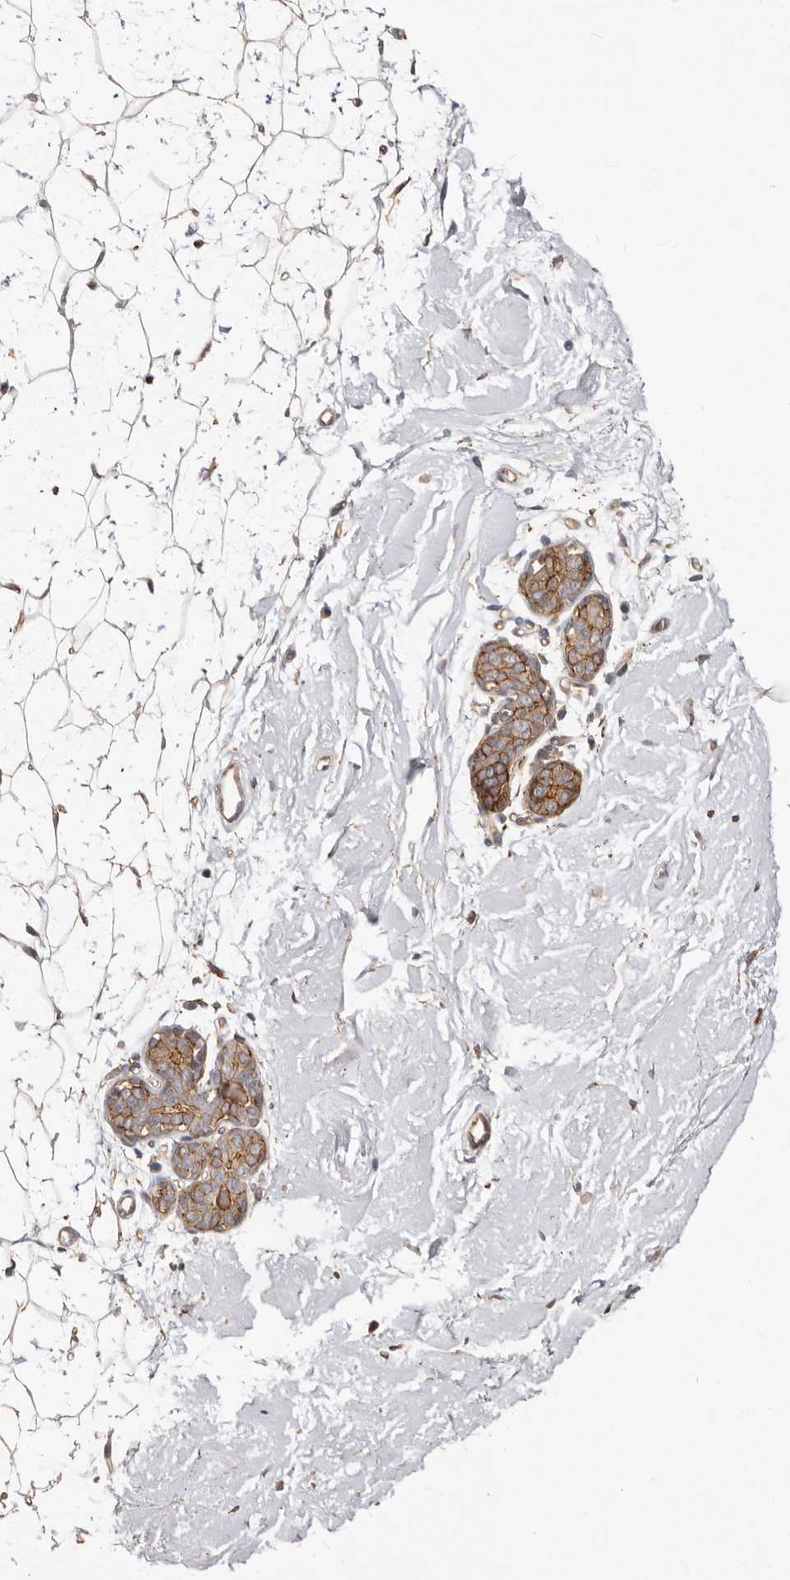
{"staining": {"intensity": "moderate", "quantity": "25%-75%", "location": "cytoplasmic/membranous"}, "tissue": "adipose tissue", "cell_type": "Adipocytes", "image_type": "normal", "snomed": [{"axis": "morphology", "description": "Normal tissue, NOS"}, {"axis": "topography", "description": "Breast"}], "caption": "IHC staining of unremarkable adipose tissue, which shows medium levels of moderate cytoplasmic/membranous staining in about 25%-75% of adipocytes indicating moderate cytoplasmic/membranous protein expression. The staining was performed using DAB (3,3'-diaminobenzidine) (brown) for protein detection and nuclei were counterstained in hematoxylin (blue).", "gene": "SZT2", "patient": {"sex": "female", "age": 23}}